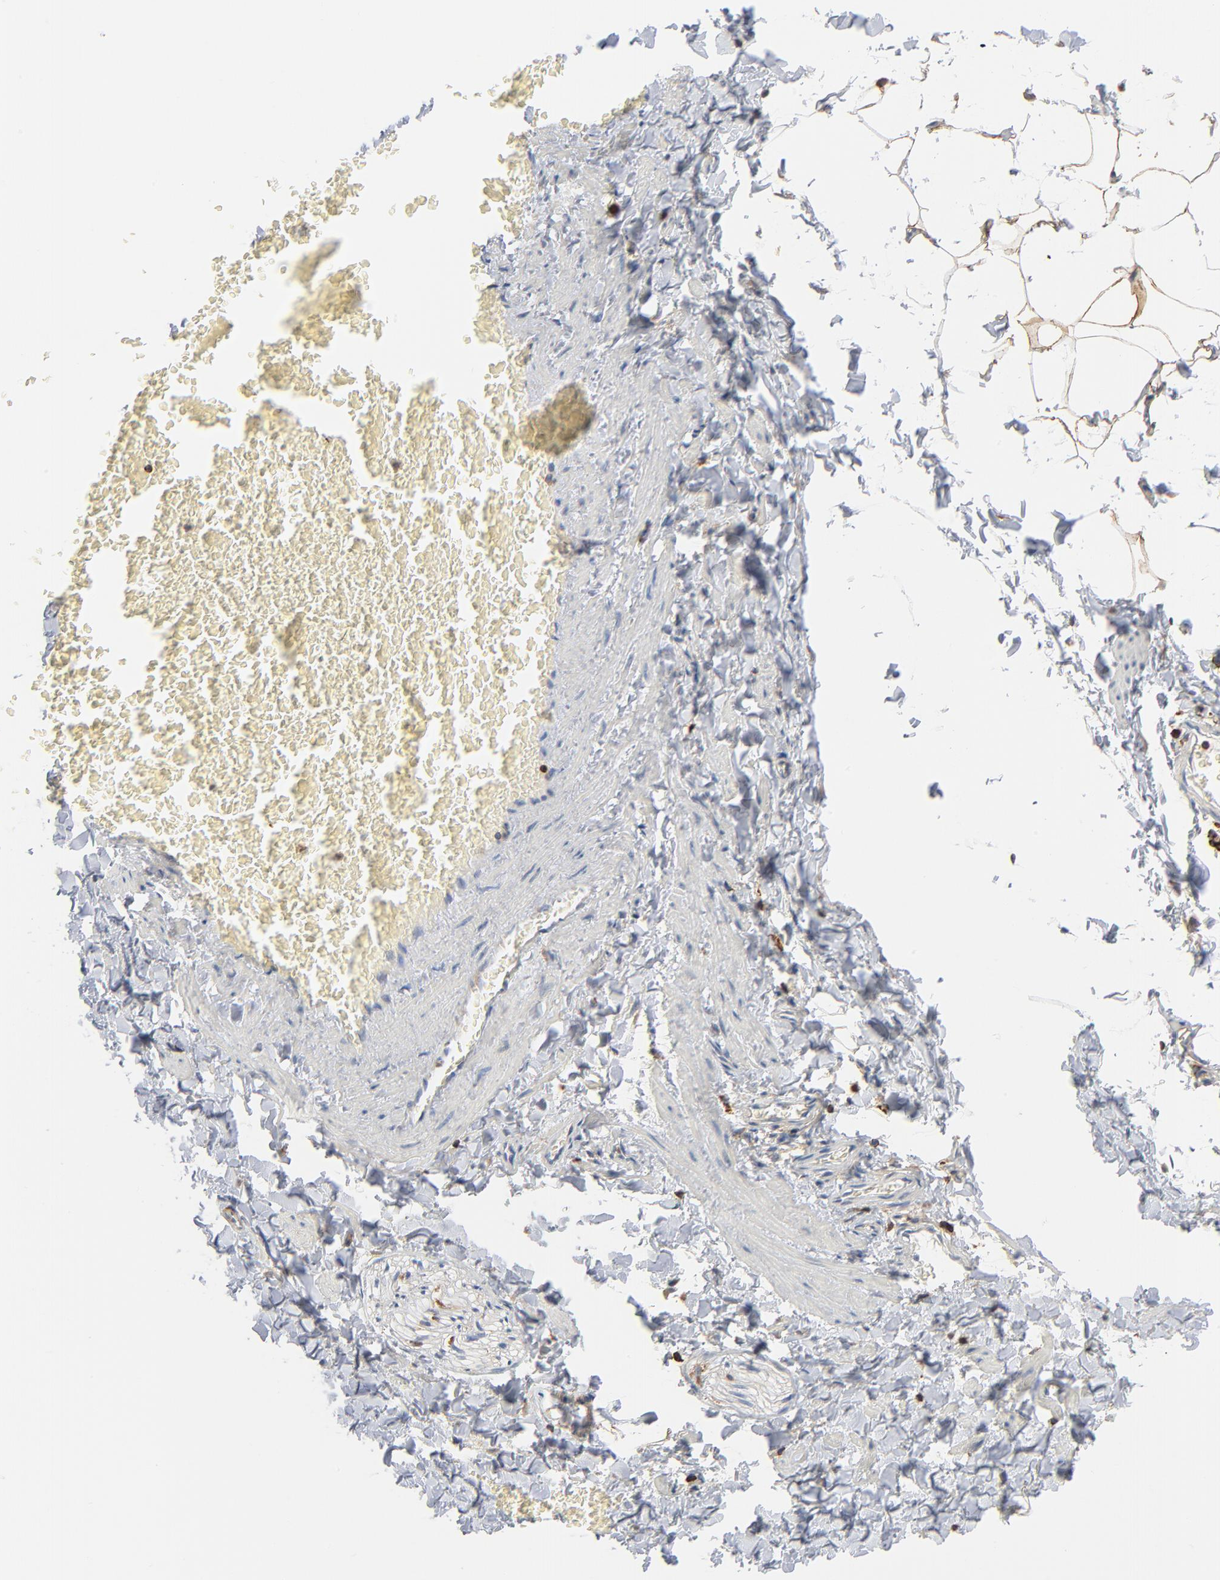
{"staining": {"intensity": "moderate", "quantity": ">75%", "location": "cytoplasmic/membranous"}, "tissue": "adipose tissue", "cell_type": "Adipocytes", "image_type": "normal", "snomed": [{"axis": "morphology", "description": "Normal tissue, NOS"}, {"axis": "topography", "description": "Vascular tissue"}], "caption": "Protein expression analysis of unremarkable human adipose tissue reveals moderate cytoplasmic/membranous positivity in approximately >75% of adipocytes.", "gene": "SH3KBP1", "patient": {"sex": "male", "age": 41}}